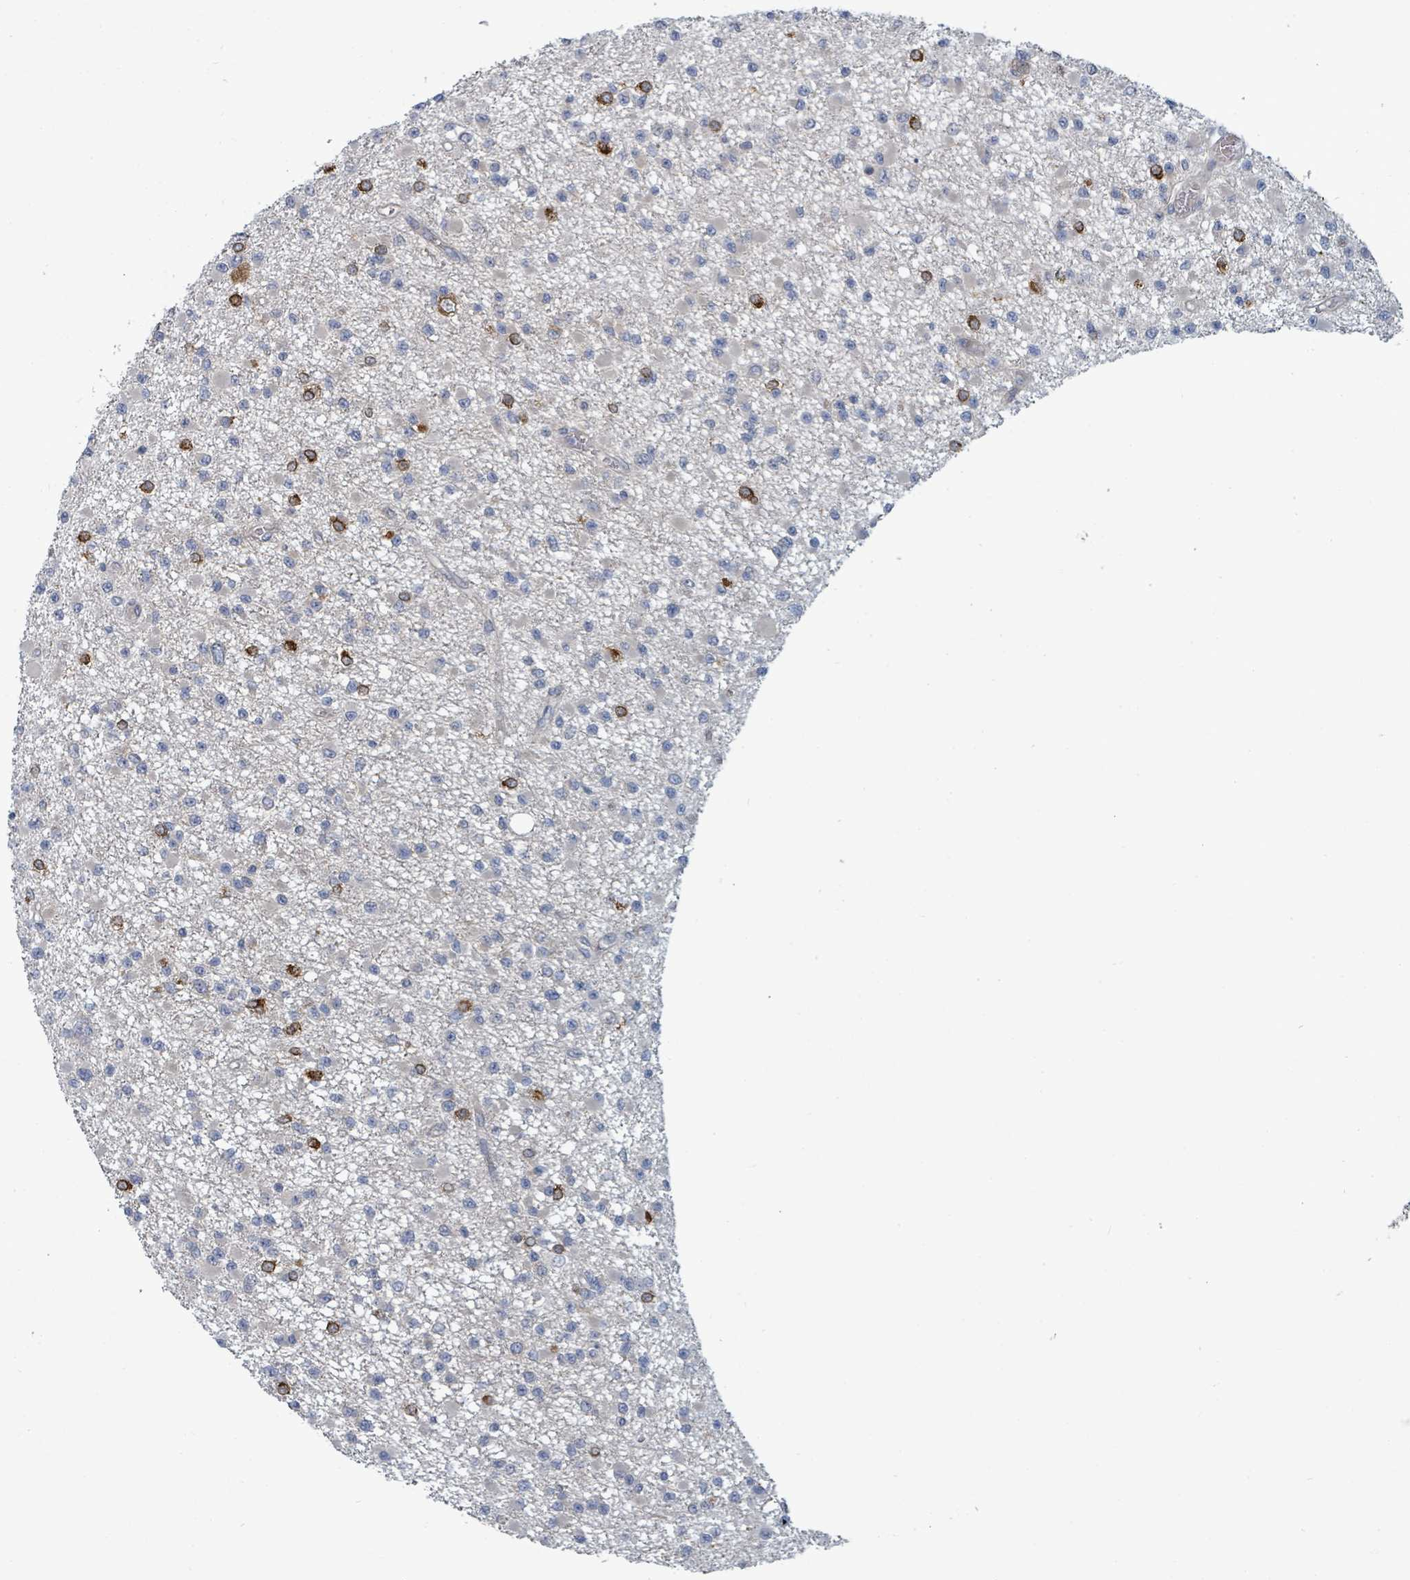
{"staining": {"intensity": "strong", "quantity": "<25%", "location": "cytoplasmic/membranous"}, "tissue": "glioma", "cell_type": "Tumor cells", "image_type": "cancer", "snomed": [{"axis": "morphology", "description": "Glioma, malignant, Low grade"}, {"axis": "topography", "description": "Brain"}], "caption": "Protein positivity by immunohistochemistry reveals strong cytoplasmic/membranous positivity in about <25% of tumor cells in malignant glioma (low-grade). (IHC, brightfield microscopy, high magnification).", "gene": "TRDMT1", "patient": {"sex": "female", "age": 22}}